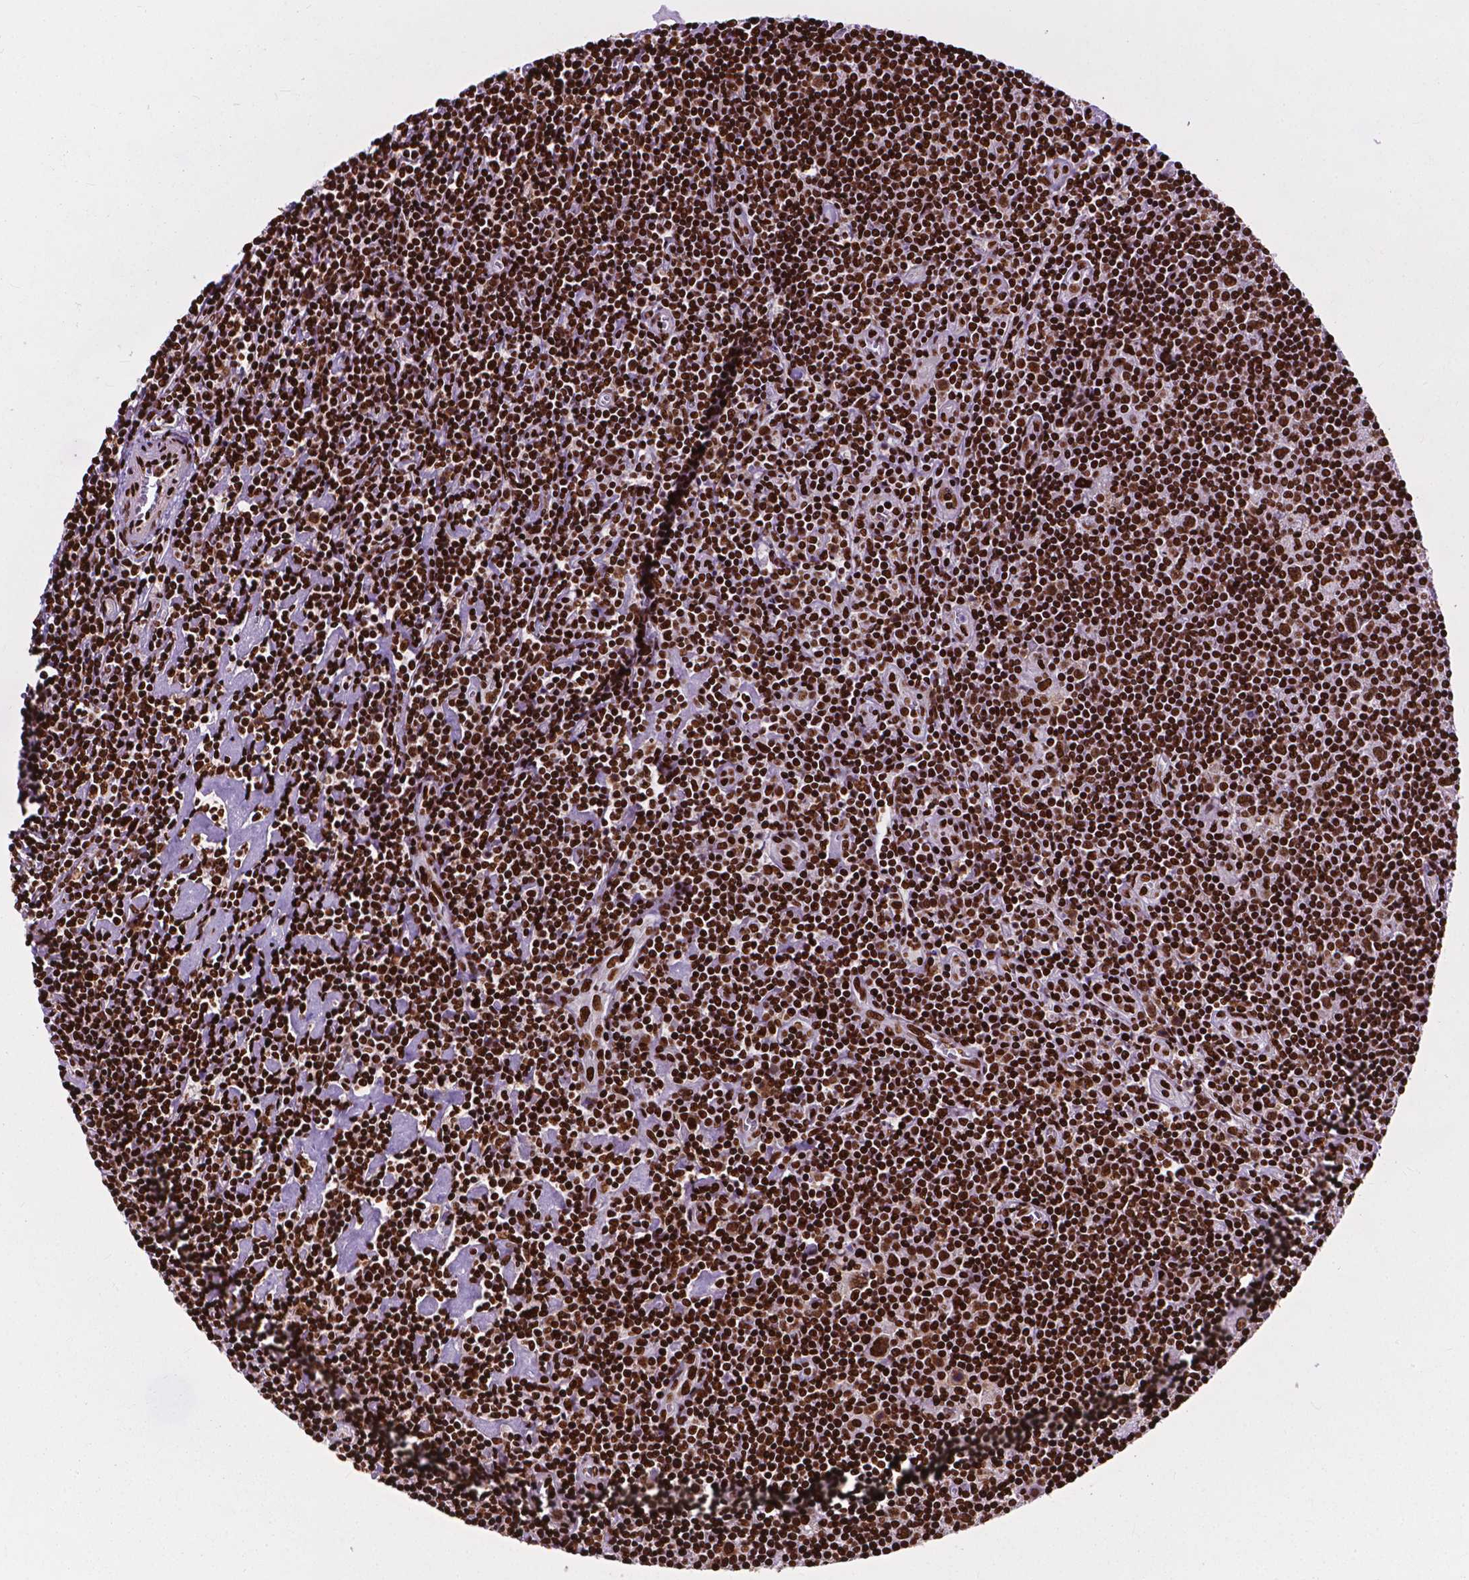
{"staining": {"intensity": "strong", "quantity": ">75%", "location": "nuclear"}, "tissue": "lymphoma", "cell_type": "Tumor cells", "image_type": "cancer", "snomed": [{"axis": "morphology", "description": "Hodgkin's disease, NOS"}, {"axis": "topography", "description": "Lymph node"}], "caption": "Lymphoma stained with a brown dye displays strong nuclear positive staining in about >75% of tumor cells.", "gene": "SMIM5", "patient": {"sex": "male", "age": 40}}